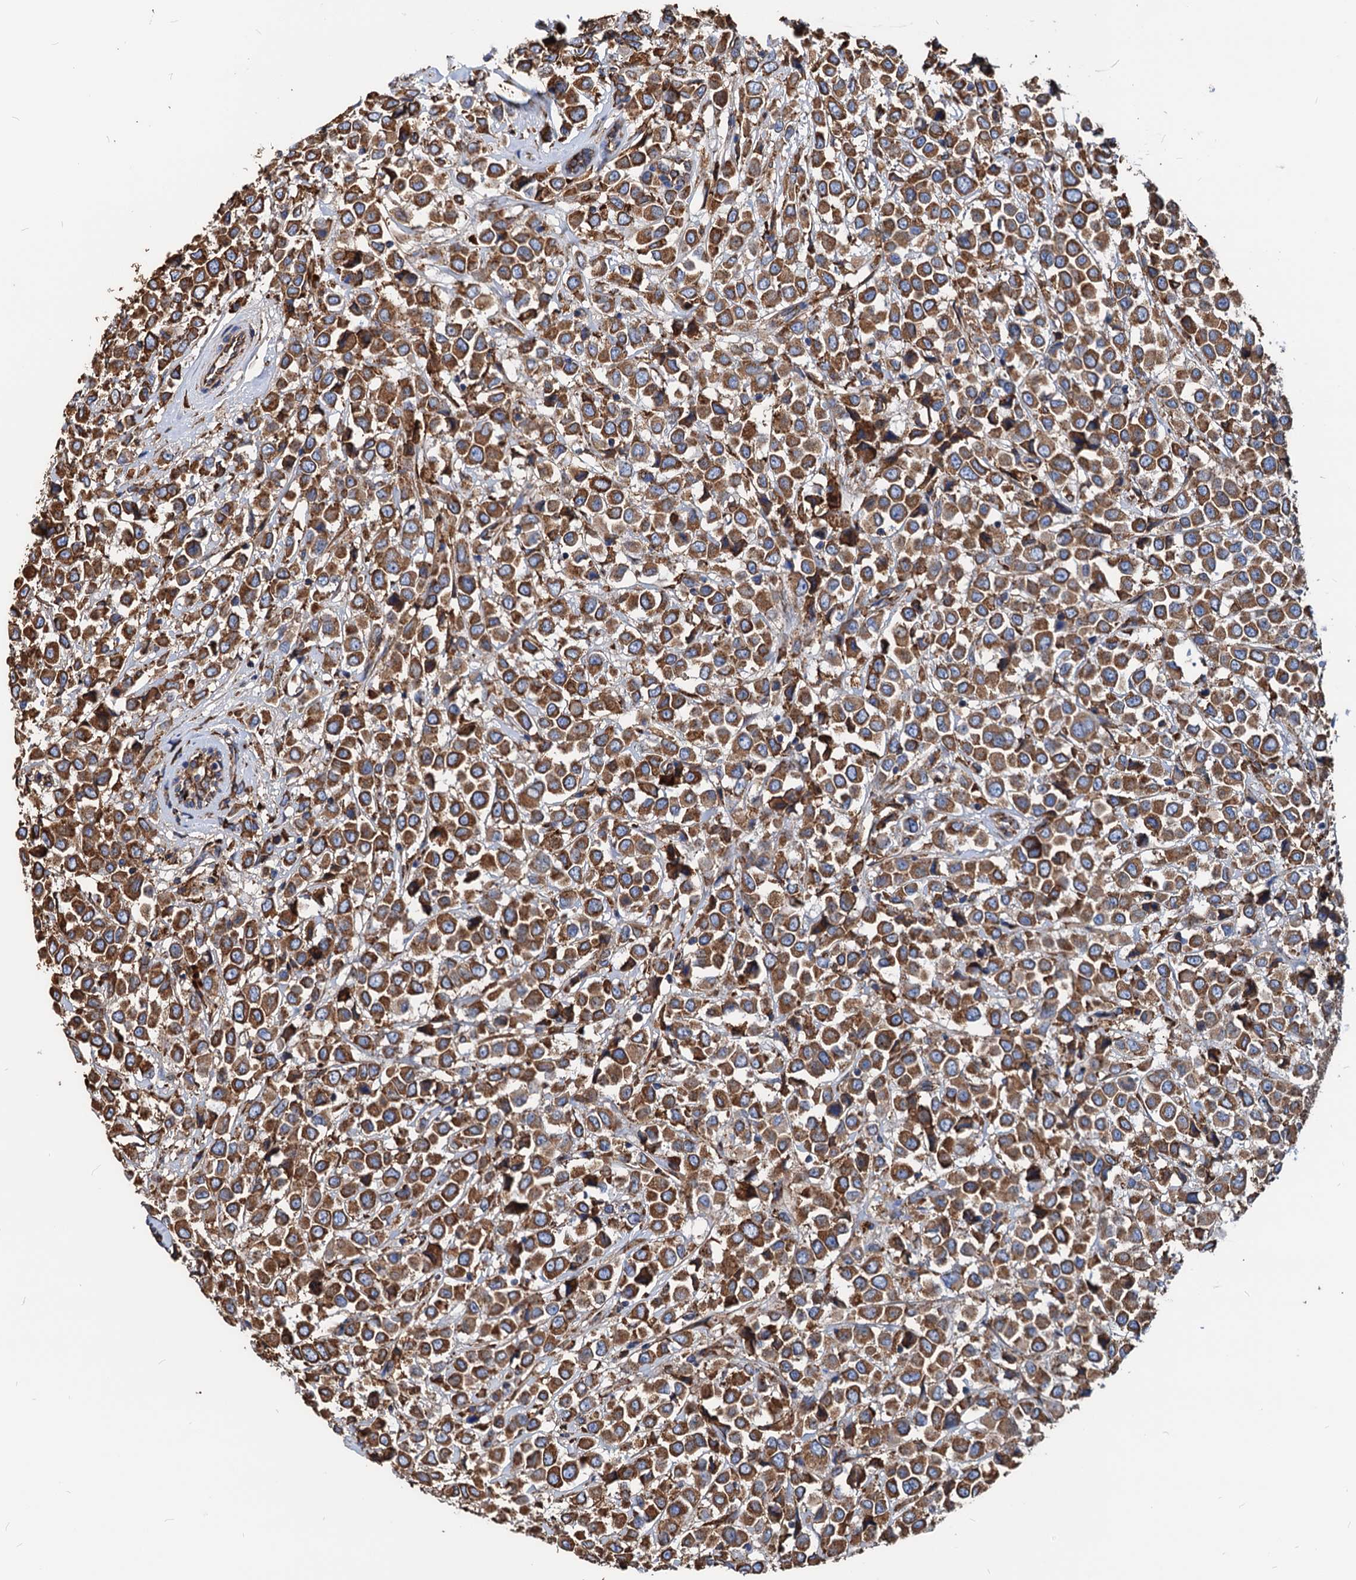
{"staining": {"intensity": "strong", "quantity": ">75%", "location": "cytoplasmic/membranous"}, "tissue": "breast cancer", "cell_type": "Tumor cells", "image_type": "cancer", "snomed": [{"axis": "morphology", "description": "Duct carcinoma"}, {"axis": "topography", "description": "Breast"}], "caption": "Protein expression analysis of human breast cancer reveals strong cytoplasmic/membranous positivity in approximately >75% of tumor cells.", "gene": "HSPA5", "patient": {"sex": "female", "age": 61}}